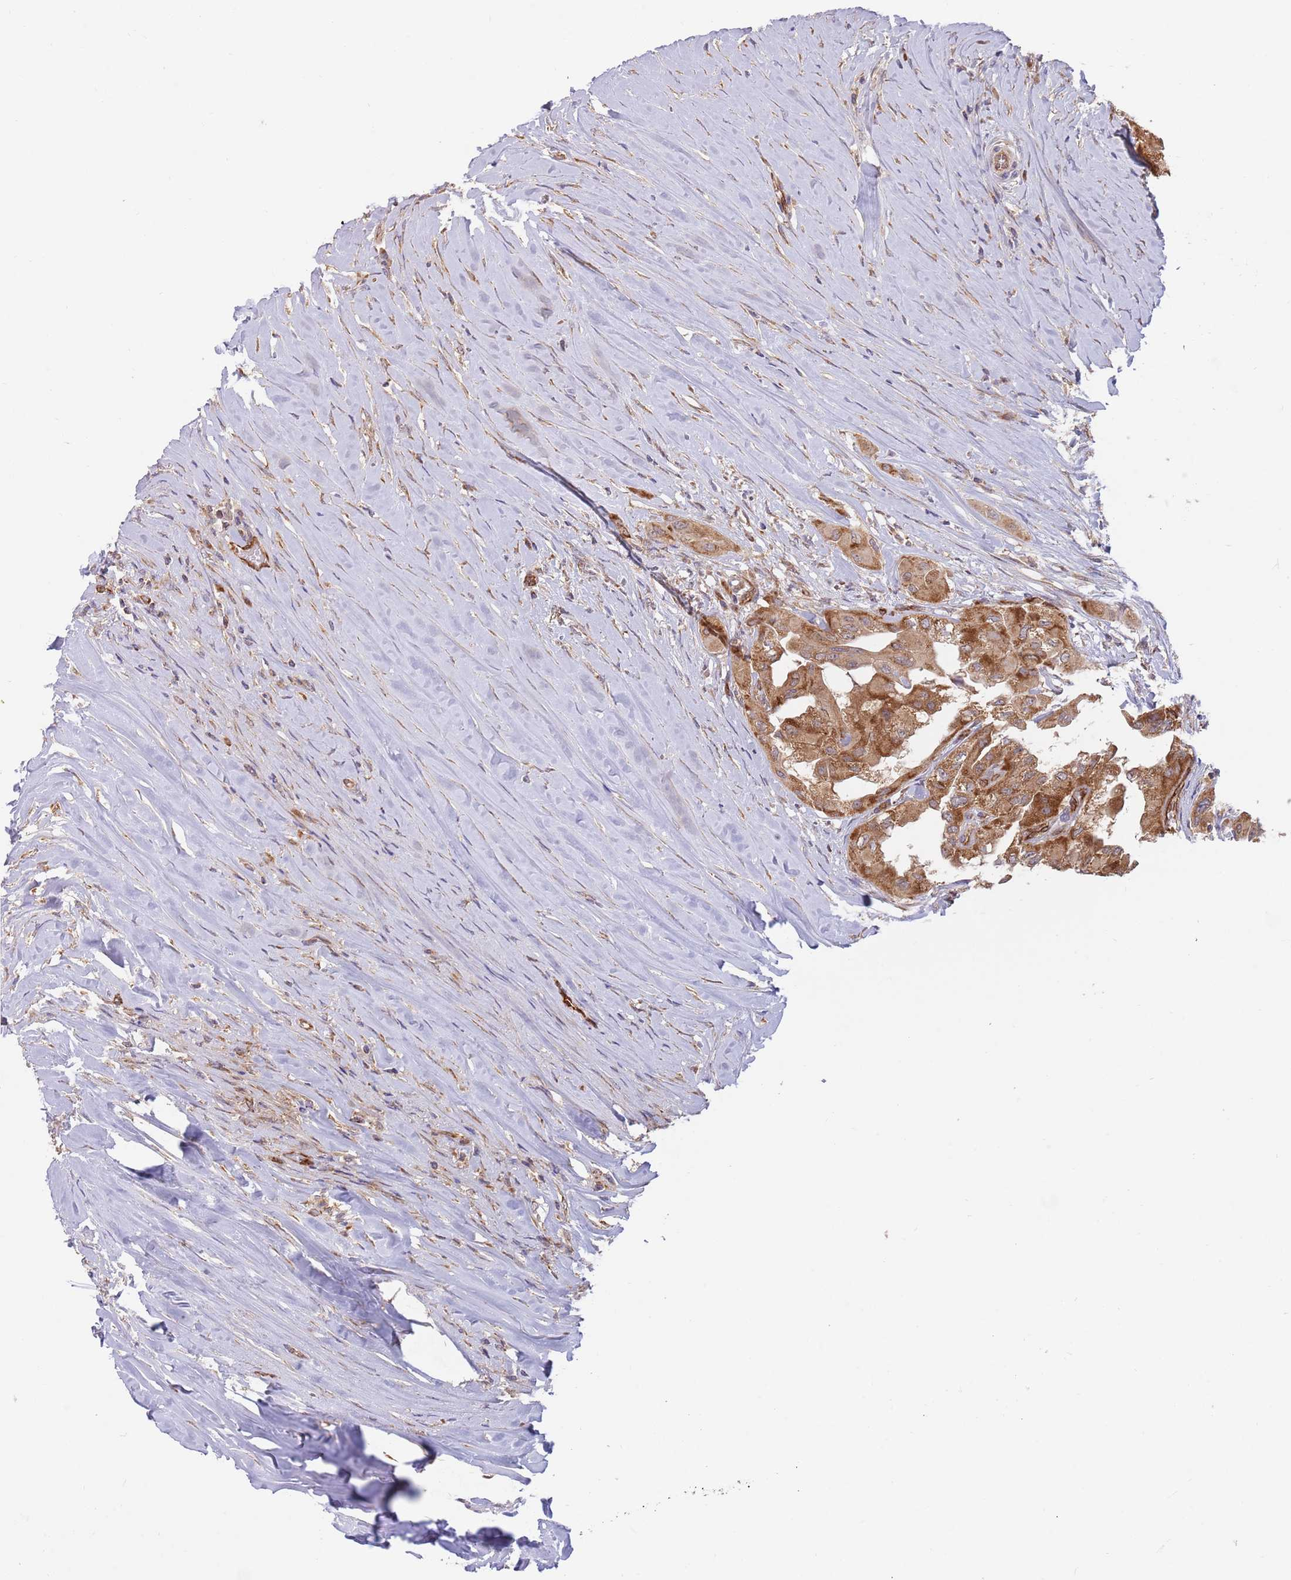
{"staining": {"intensity": "strong", "quantity": ">75%", "location": "cytoplasmic/membranous"}, "tissue": "thyroid cancer", "cell_type": "Tumor cells", "image_type": "cancer", "snomed": [{"axis": "morphology", "description": "Papillary adenocarcinoma, NOS"}, {"axis": "topography", "description": "Thyroid gland"}], "caption": "Tumor cells show high levels of strong cytoplasmic/membranous staining in about >75% of cells in human thyroid cancer (papillary adenocarcinoma).", "gene": "GUK1", "patient": {"sex": "female", "age": 59}}